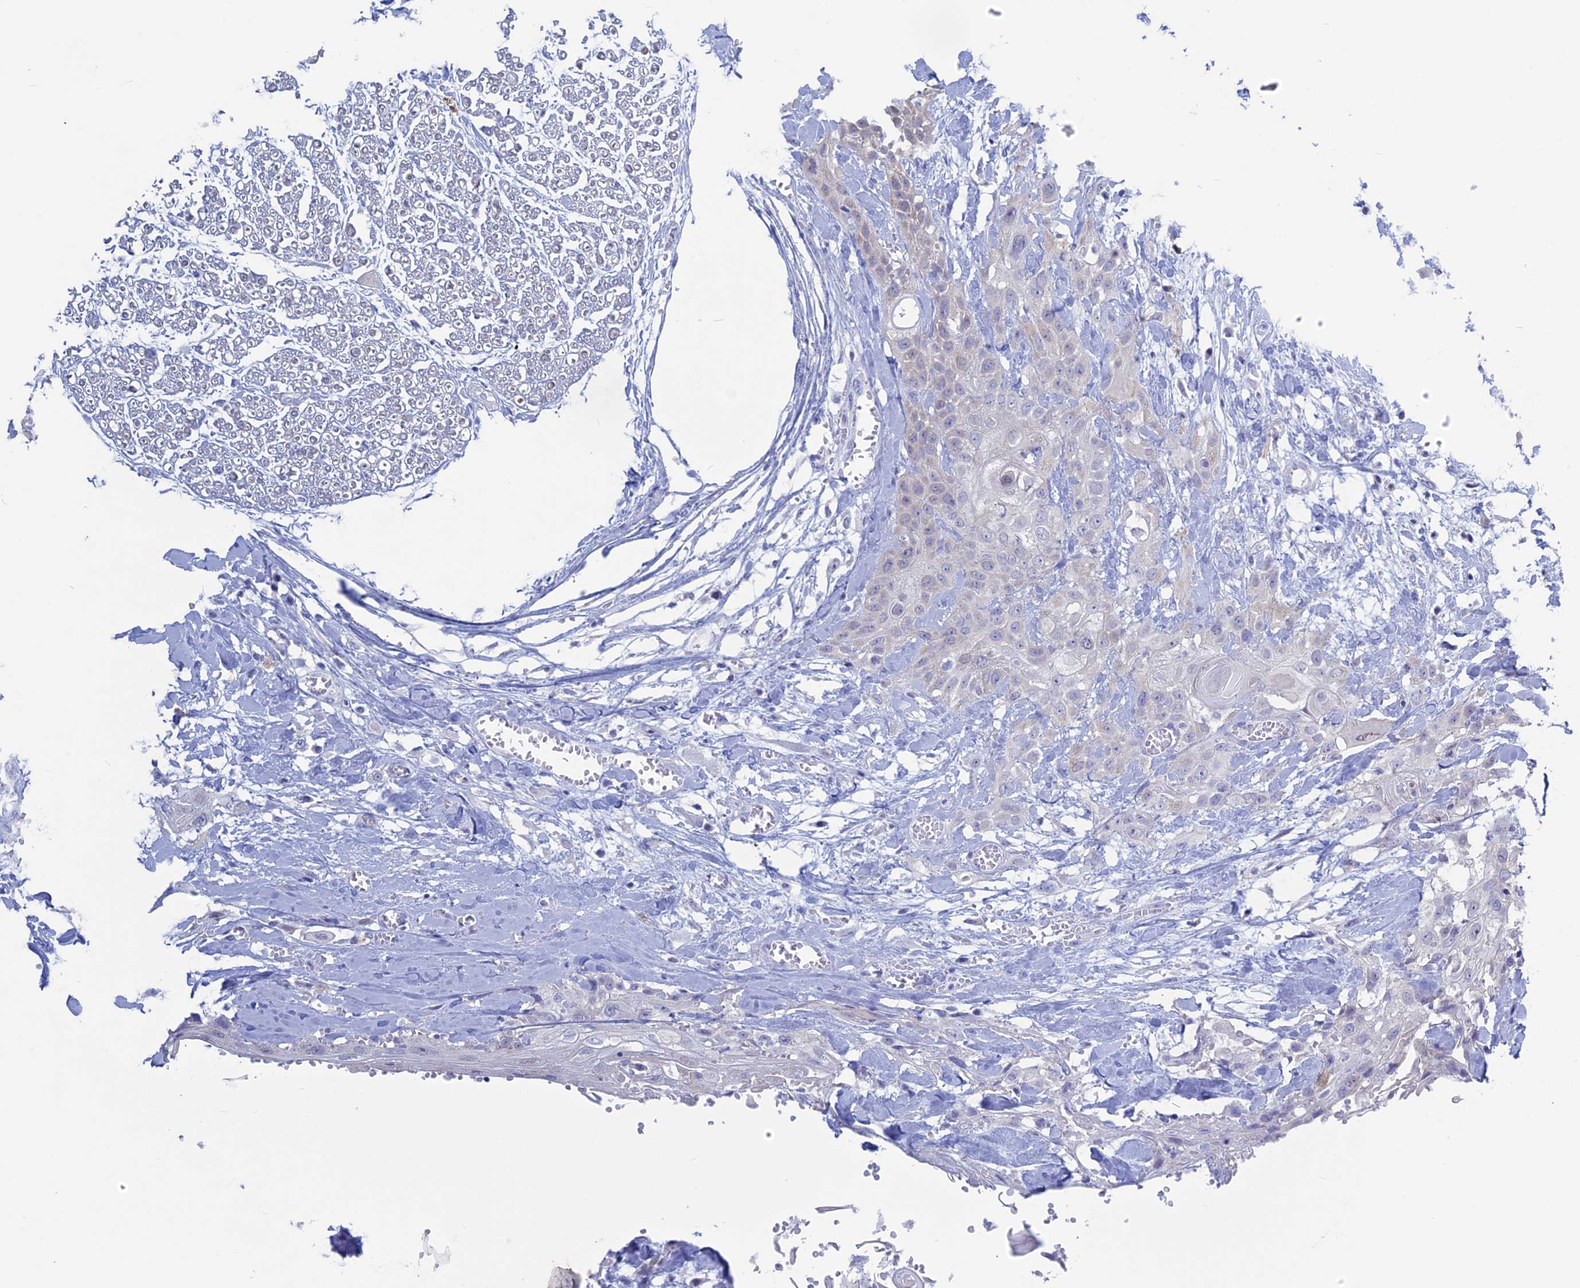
{"staining": {"intensity": "negative", "quantity": "none", "location": "none"}, "tissue": "head and neck cancer", "cell_type": "Tumor cells", "image_type": "cancer", "snomed": [{"axis": "morphology", "description": "Squamous cell carcinoma, NOS"}, {"axis": "topography", "description": "Head-Neck"}], "caption": "Head and neck cancer was stained to show a protein in brown. There is no significant positivity in tumor cells.", "gene": "LHFPL2", "patient": {"sex": "female", "age": 43}}